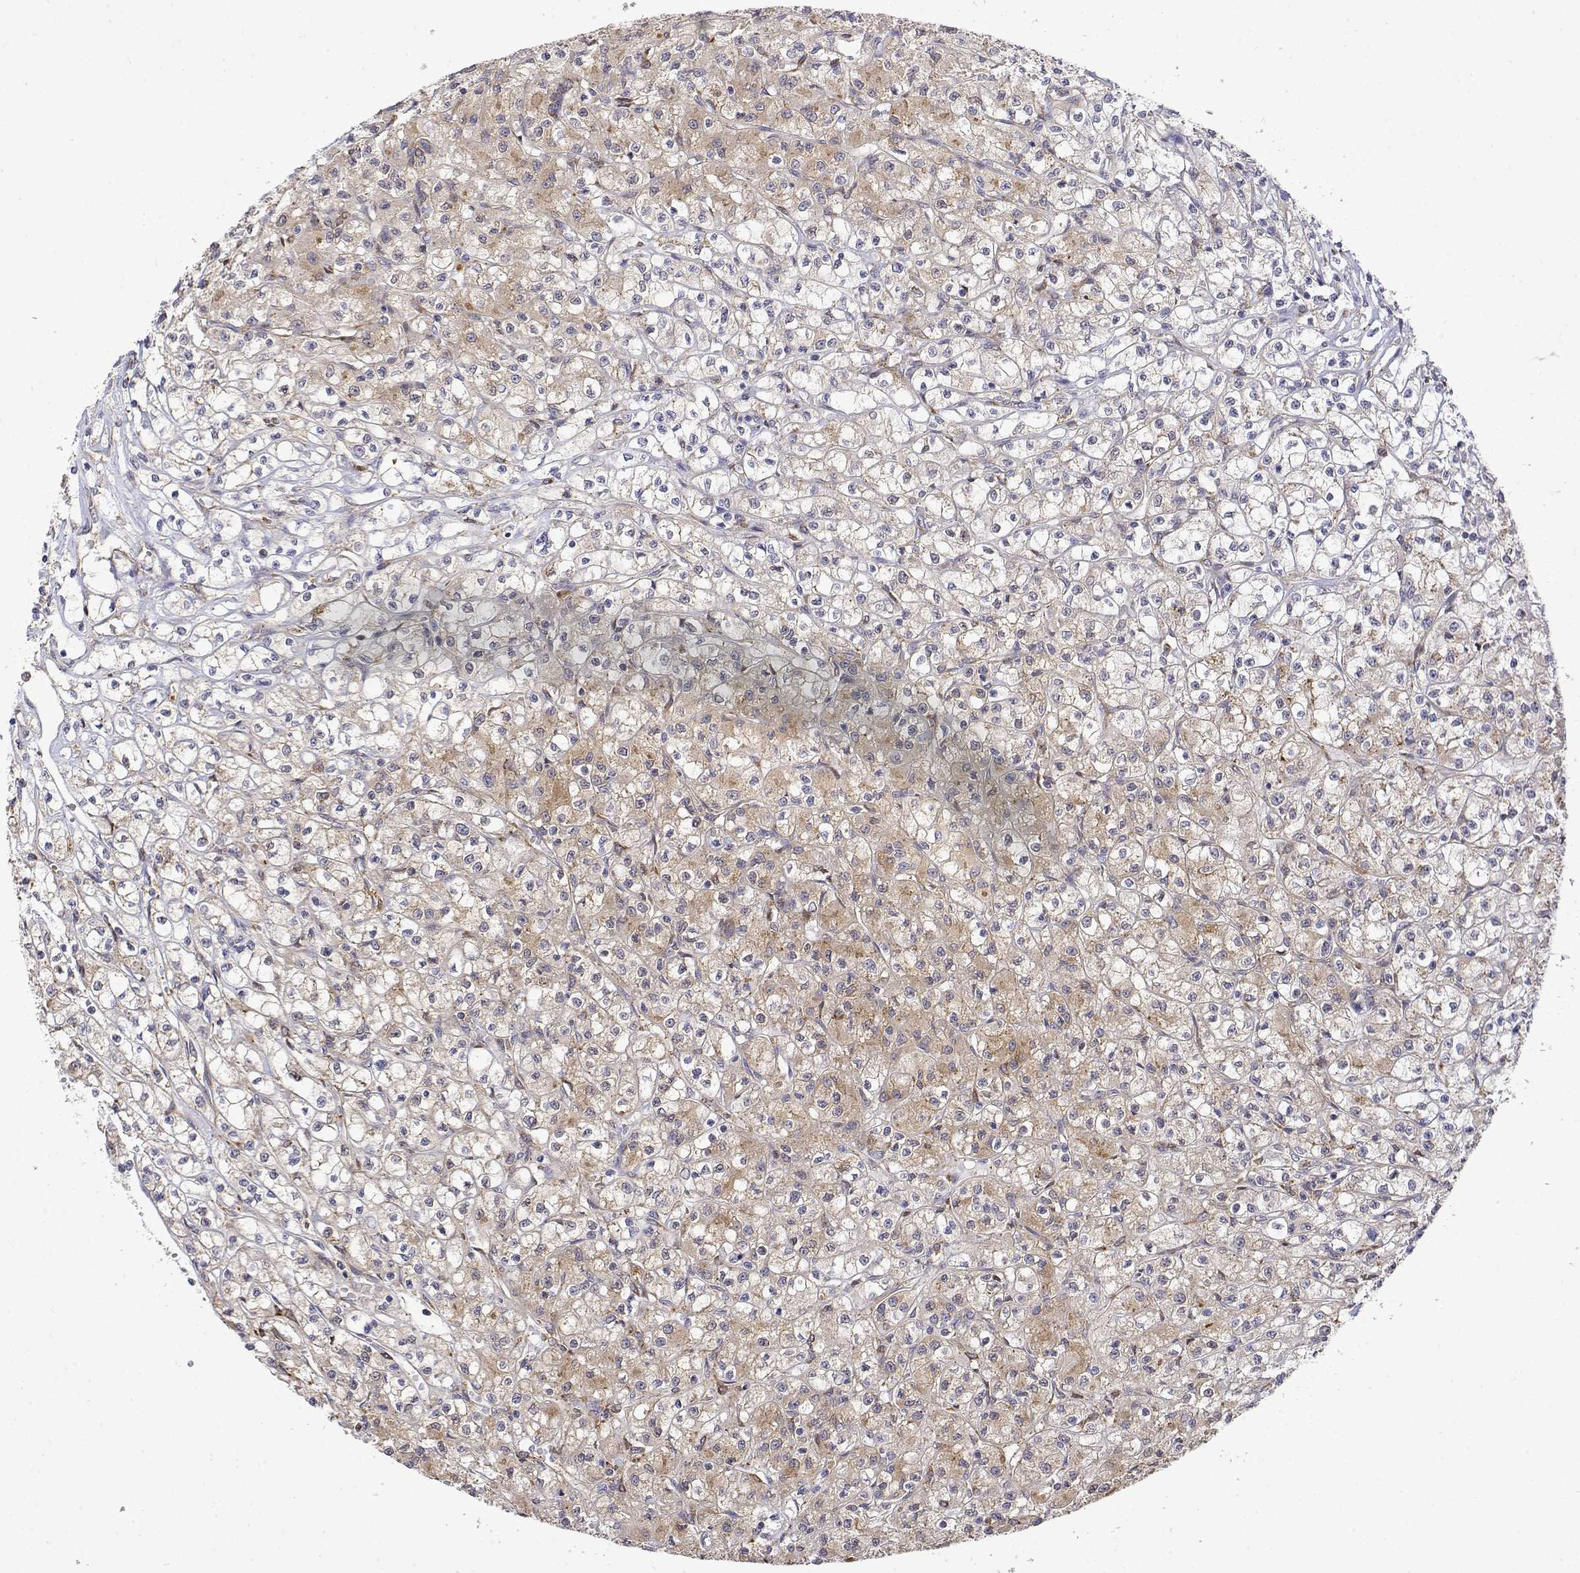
{"staining": {"intensity": "weak", "quantity": "25%-75%", "location": "cytoplasmic/membranous"}, "tissue": "renal cancer", "cell_type": "Tumor cells", "image_type": "cancer", "snomed": [{"axis": "morphology", "description": "Adenocarcinoma, NOS"}, {"axis": "topography", "description": "Kidney"}], "caption": "DAB (3,3'-diaminobenzidine) immunohistochemical staining of human renal cancer (adenocarcinoma) demonstrates weak cytoplasmic/membranous protein staining in approximately 25%-75% of tumor cells.", "gene": "PACSIN2", "patient": {"sex": "female", "age": 70}}